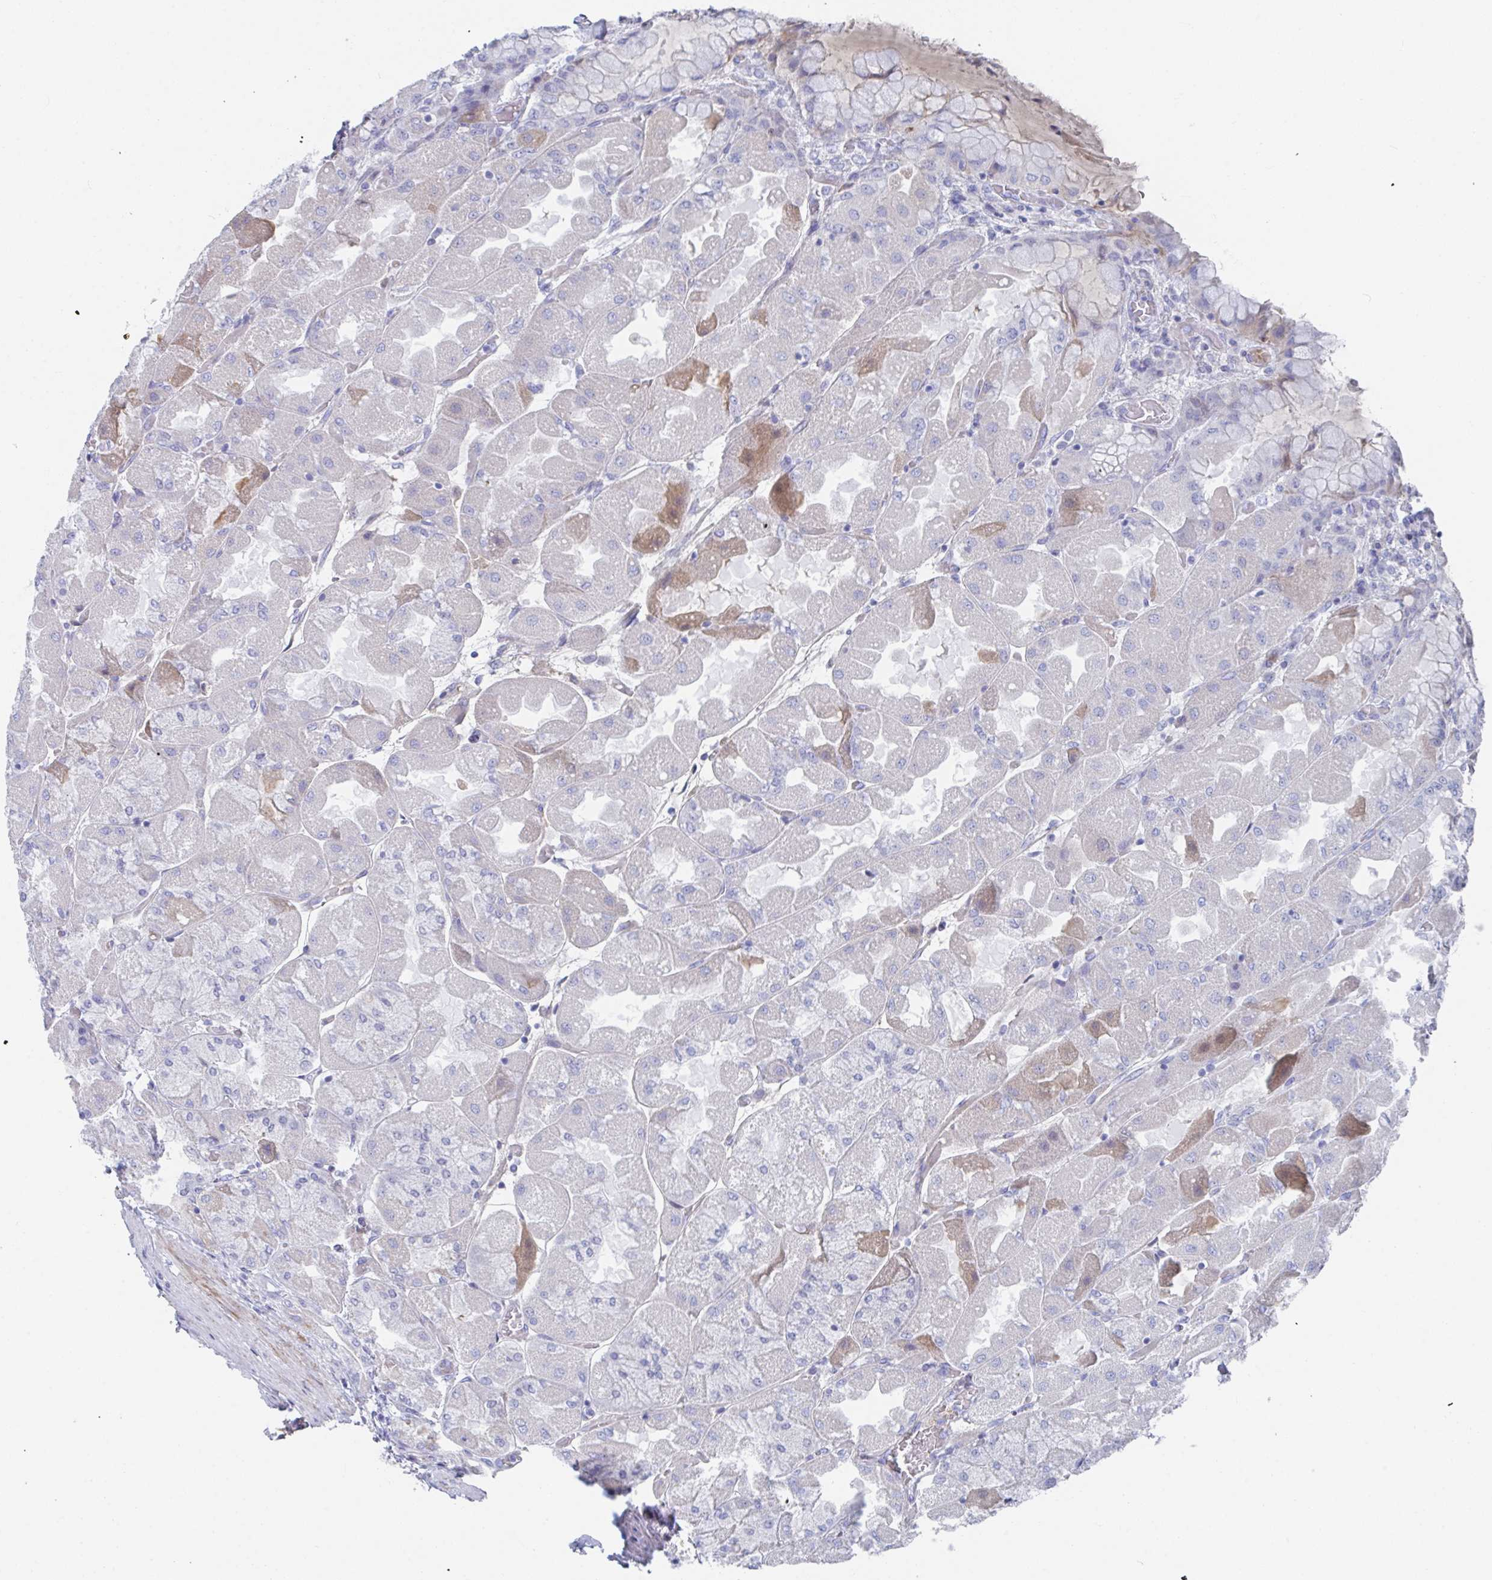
{"staining": {"intensity": "moderate", "quantity": "<25%", "location": "cytoplasmic/membranous"}, "tissue": "stomach", "cell_type": "Glandular cells", "image_type": "normal", "snomed": [{"axis": "morphology", "description": "Normal tissue, NOS"}, {"axis": "topography", "description": "Stomach"}], "caption": "Immunohistochemistry of normal stomach displays low levels of moderate cytoplasmic/membranous positivity in approximately <25% of glandular cells.", "gene": "TNFAIP6", "patient": {"sex": "female", "age": 61}}